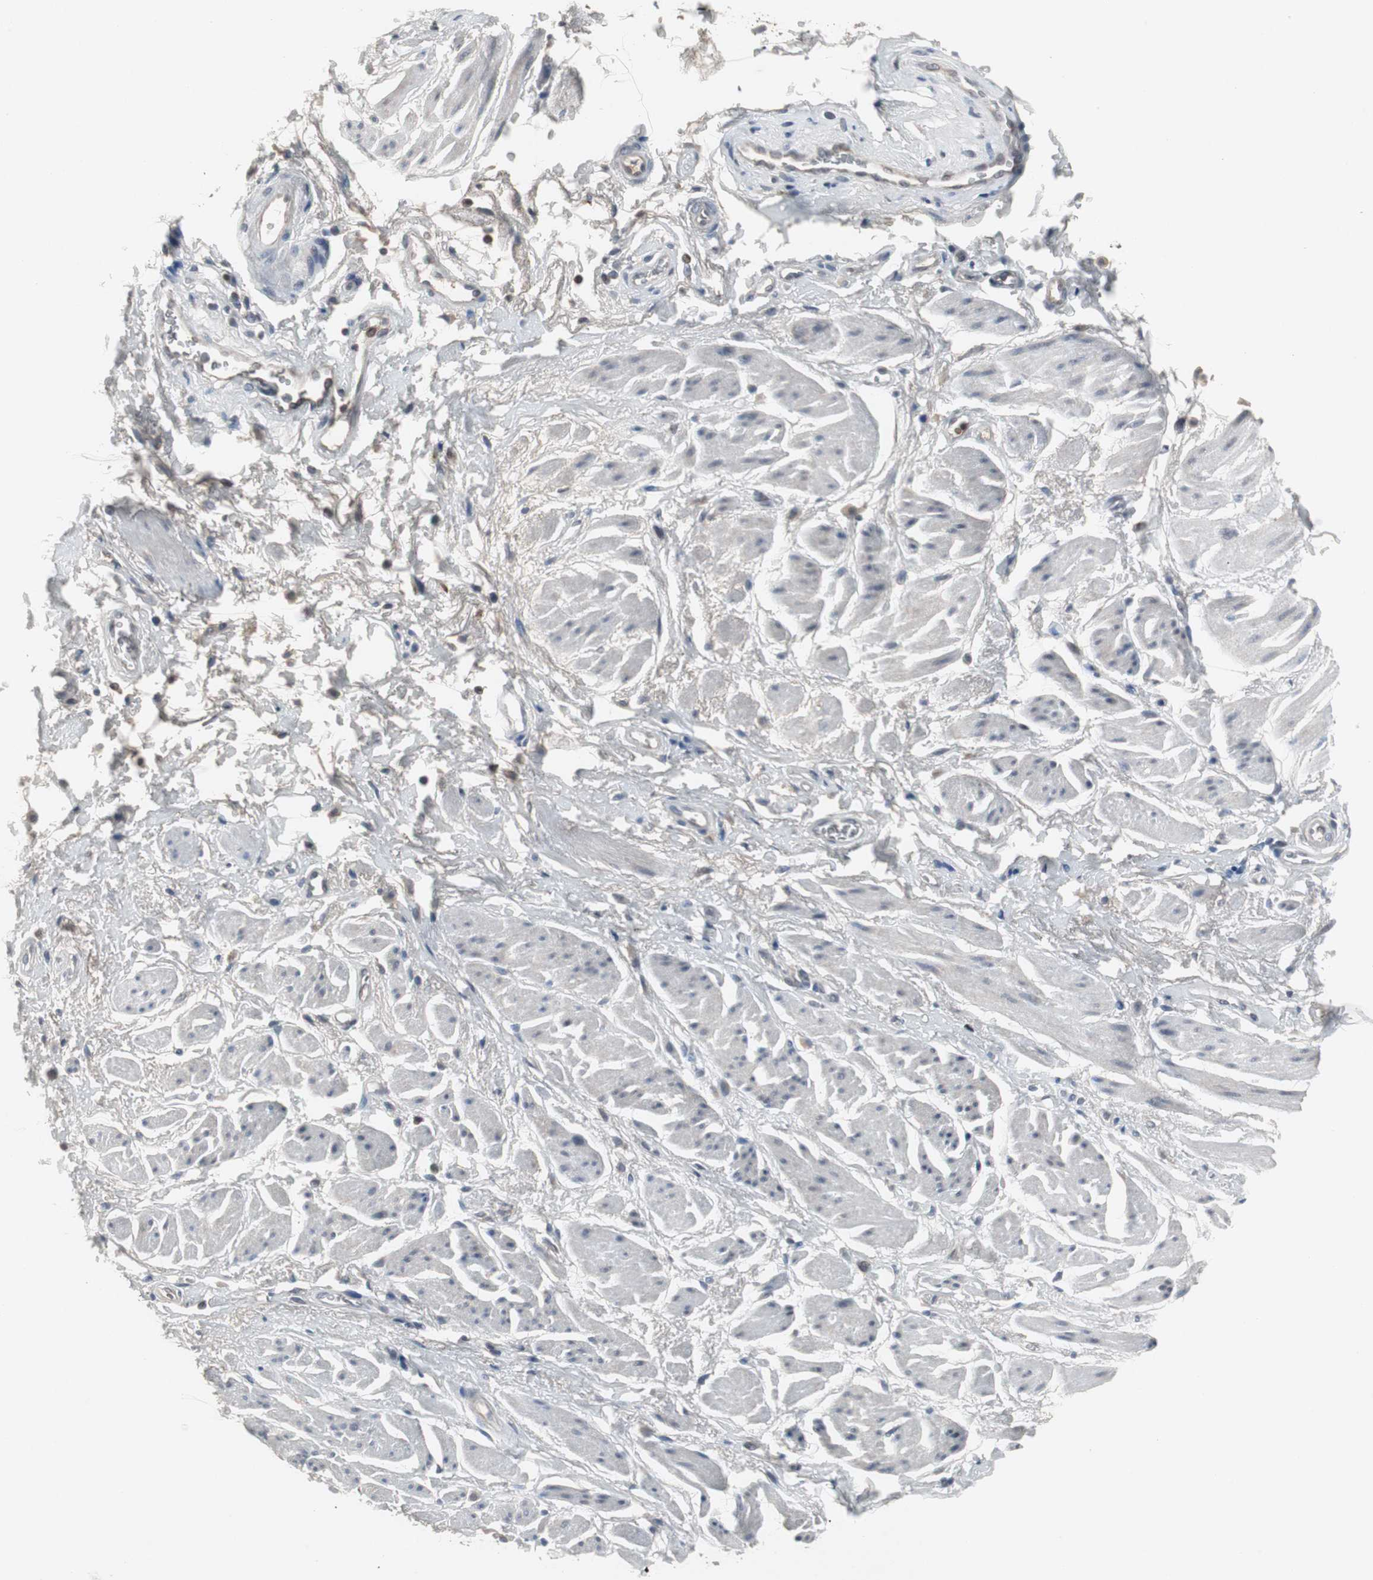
{"staining": {"intensity": "negative", "quantity": "none", "location": "none"}, "tissue": "adipose tissue", "cell_type": "Adipocytes", "image_type": "normal", "snomed": [{"axis": "morphology", "description": "Normal tissue, NOS"}, {"axis": "topography", "description": "Soft tissue"}, {"axis": "topography", "description": "Peripheral nerve tissue"}], "caption": "DAB (3,3'-diaminobenzidine) immunohistochemical staining of benign human adipose tissue reveals no significant positivity in adipocytes. (Stains: DAB IHC with hematoxylin counter stain, Microscopy: brightfield microscopy at high magnification).", "gene": "ZNF396", "patient": {"sex": "female", "age": 71}}